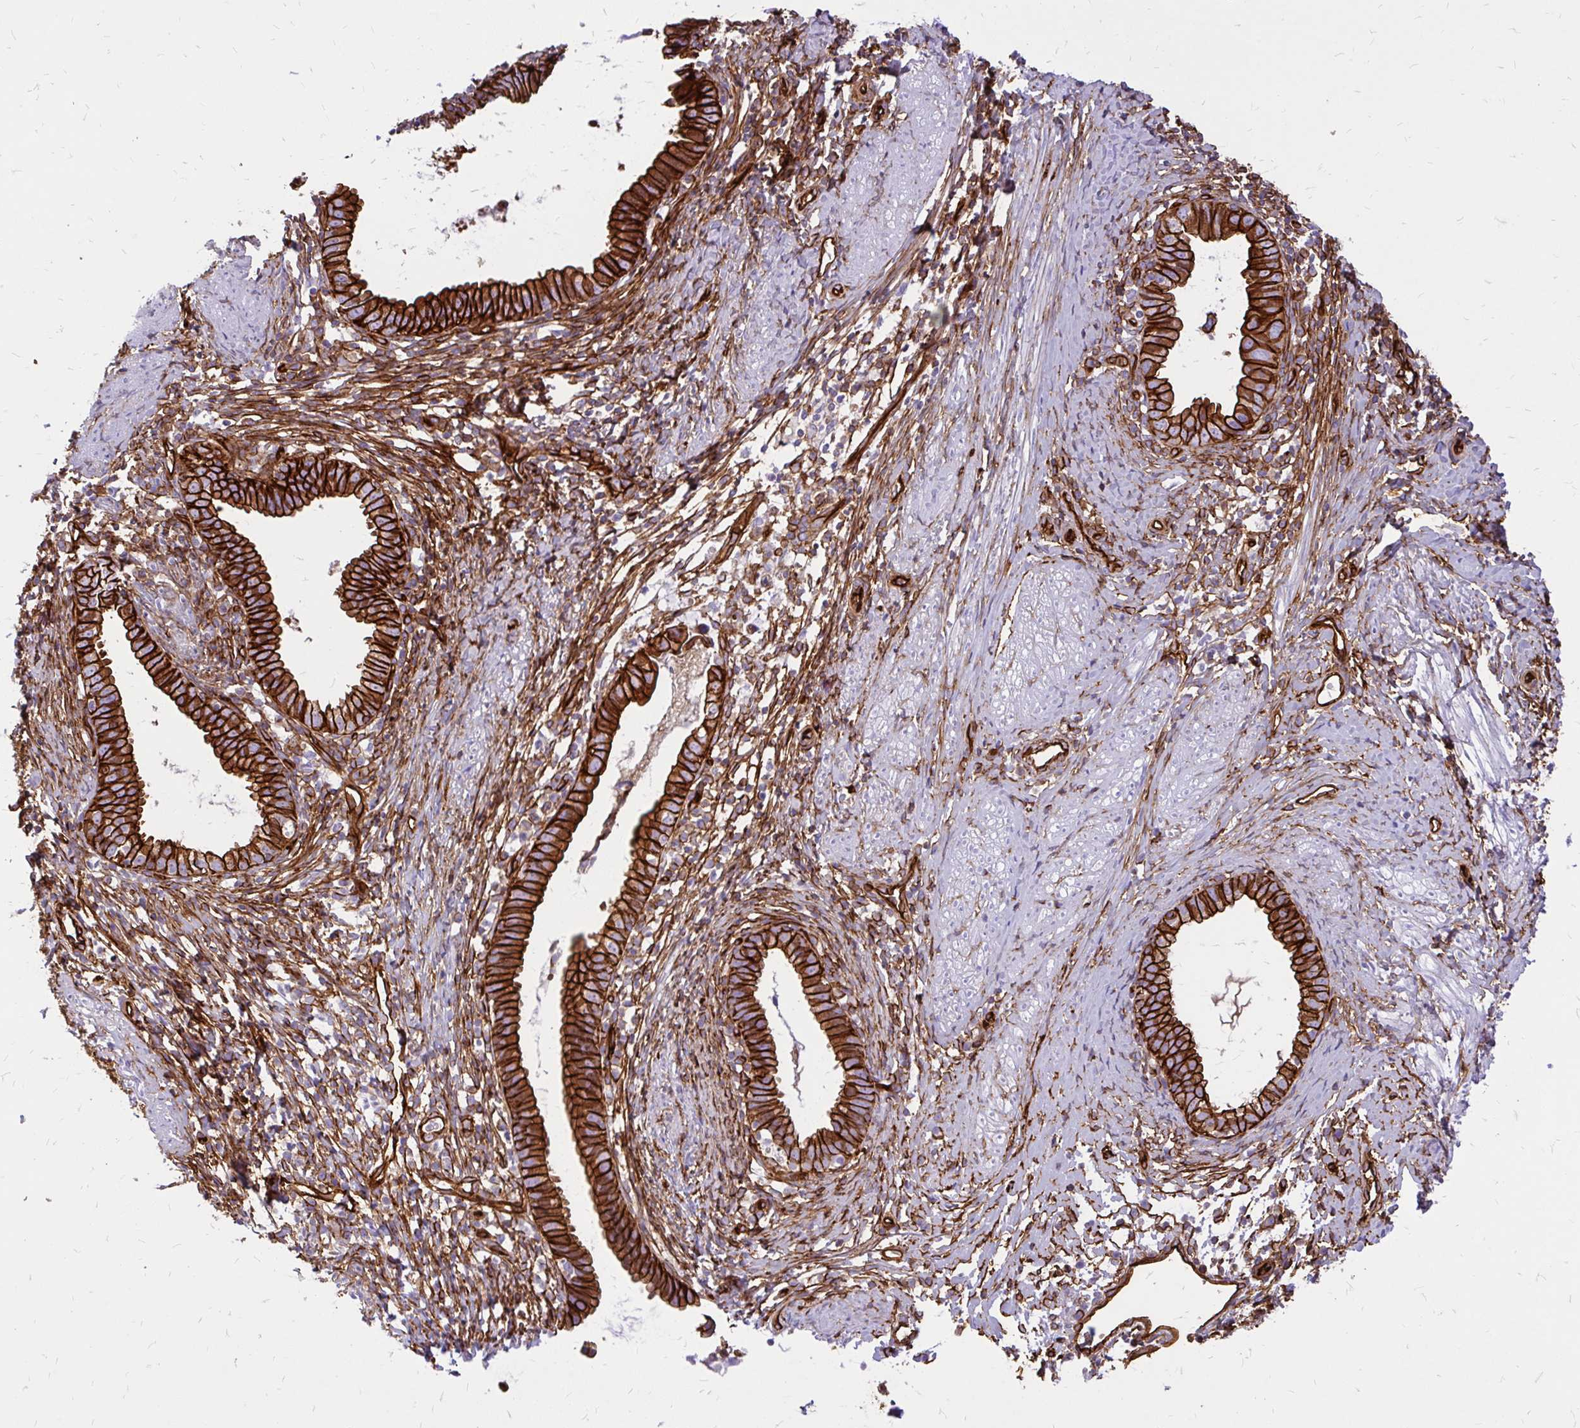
{"staining": {"intensity": "strong", "quantity": ">75%", "location": "cytoplasmic/membranous"}, "tissue": "cervical cancer", "cell_type": "Tumor cells", "image_type": "cancer", "snomed": [{"axis": "morphology", "description": "Adenocarcinoma, NOS"}, {"axis": "topography", "description": "Cervix"}], "caption": "Protein staining of cervical cancer tissue shows strong cytoplasmic/membranous staining in approximately >75% of tumor cells.", "gene": "MAP1LC3B", "patient": {"sex": "female", "age": 36}}